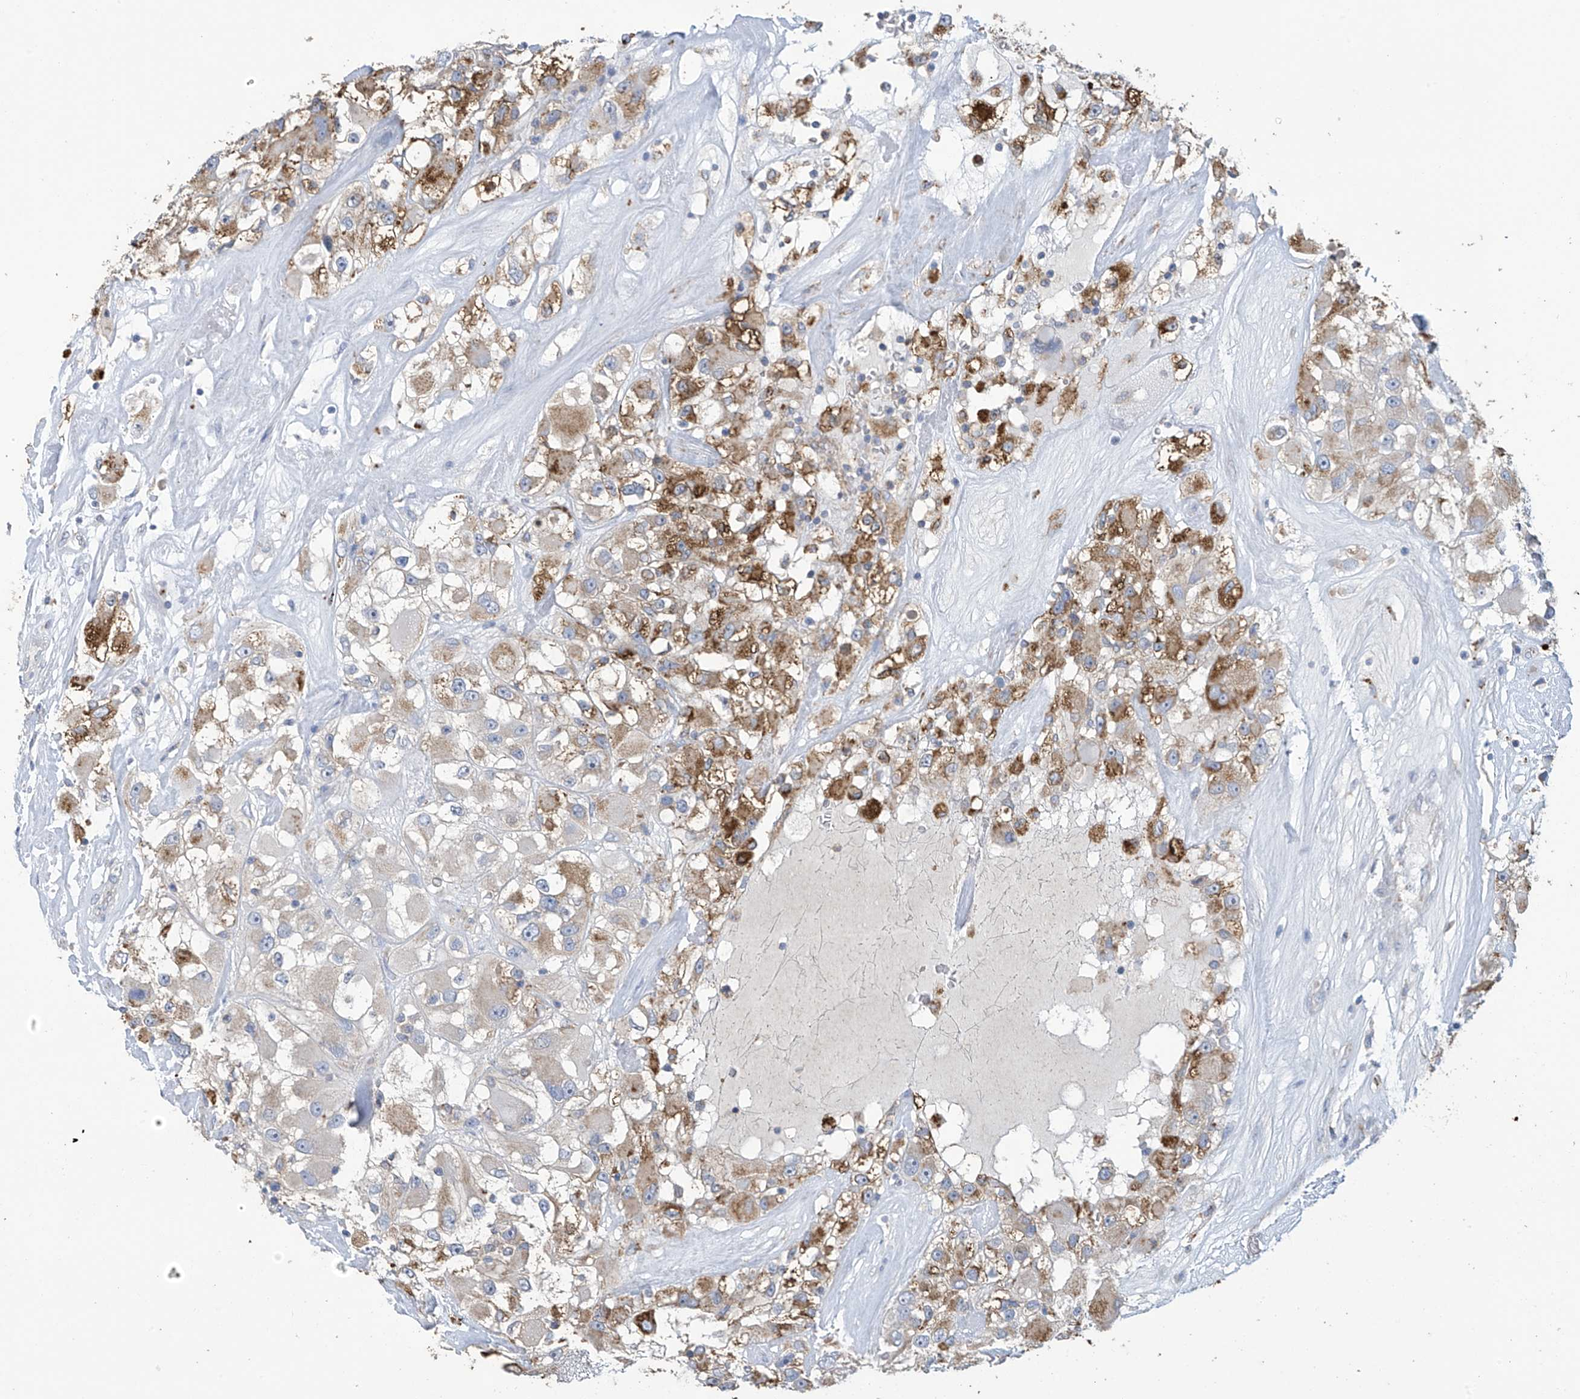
{"staining": {"intensity": "moderate", "quantity": "25%-75%", "location": "cytoplasmic/membranous"}, "tissue": "renal cancer", "cell_type": "Tumor cells", "image_type": "cancer", "snomed": [{"axis": "morphology", "description": "Adenocarcinoma, NOS"}, {"axis": "topography", "description": "Kidney"}], "caption": "Immunohistochemical staining of renal adenocarcinoma exhibits medium levels of moderate cytoplasmic/membranous staining in about 25%-75% of tumor cells. Immunohistochemistry (ihc) stains the protein in brown and the nuclei are stained blue.", "gene": "OGT", "patient": {"sex": "female", "age": 52}}